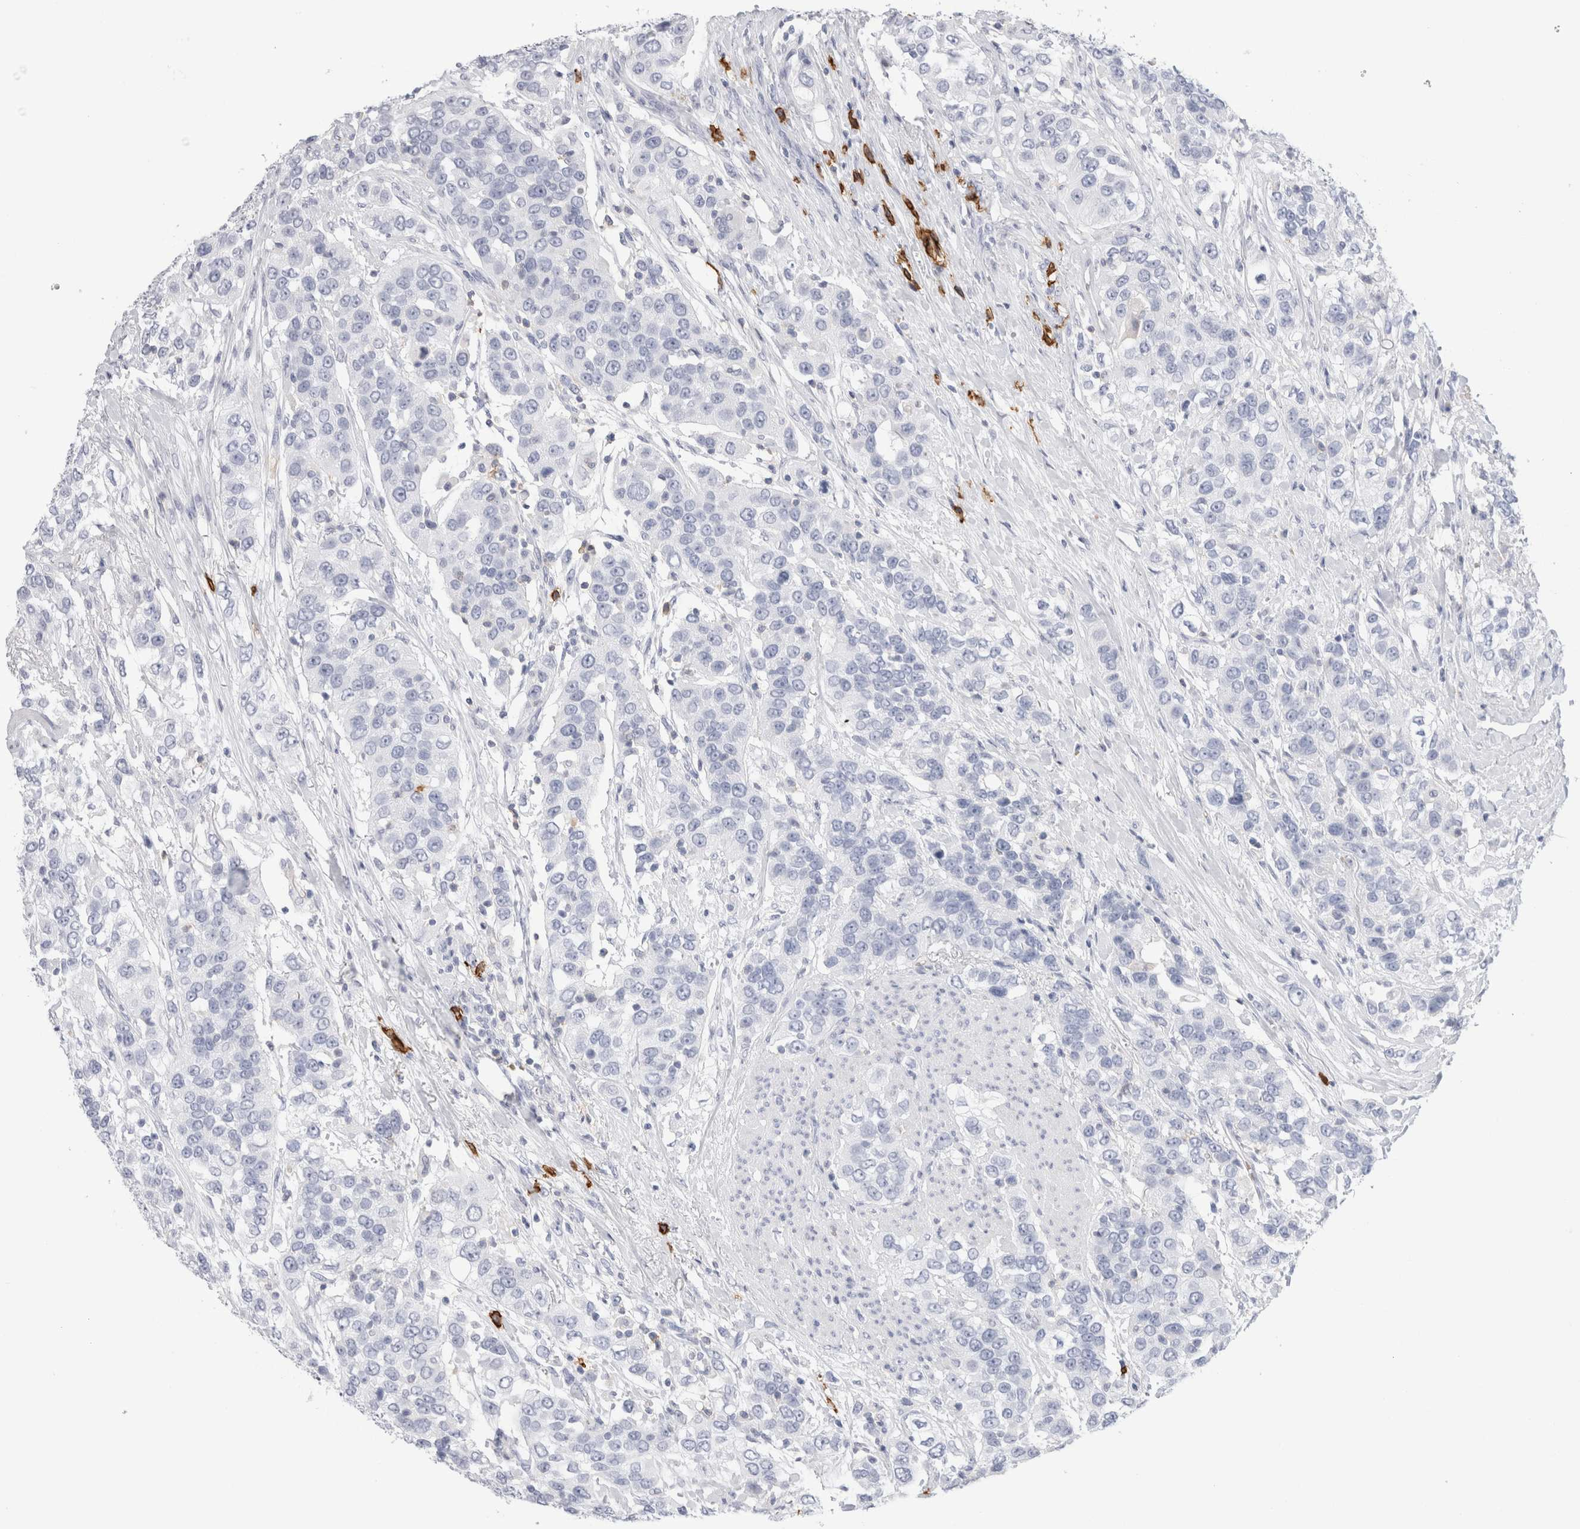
{"staining": {"intensity": "negative", "quantity": "none", "location": "none"}, "tissue": "urothelial cancer", "cell_type": "Tumor cells", "image_type": "cancer", "snomed": [{"axis": "morphology", "description": "Urothelial carcinoma, High grade"}, {"axis": "topography", "description": "Urinary bladder"}], "caption": "Immunohistochemistry of urothelial carcinoma (high-grade) exhibits no positivity in tumor cells.", "gene": "CD38", "patient": {"sex": "female", "age": 80}}